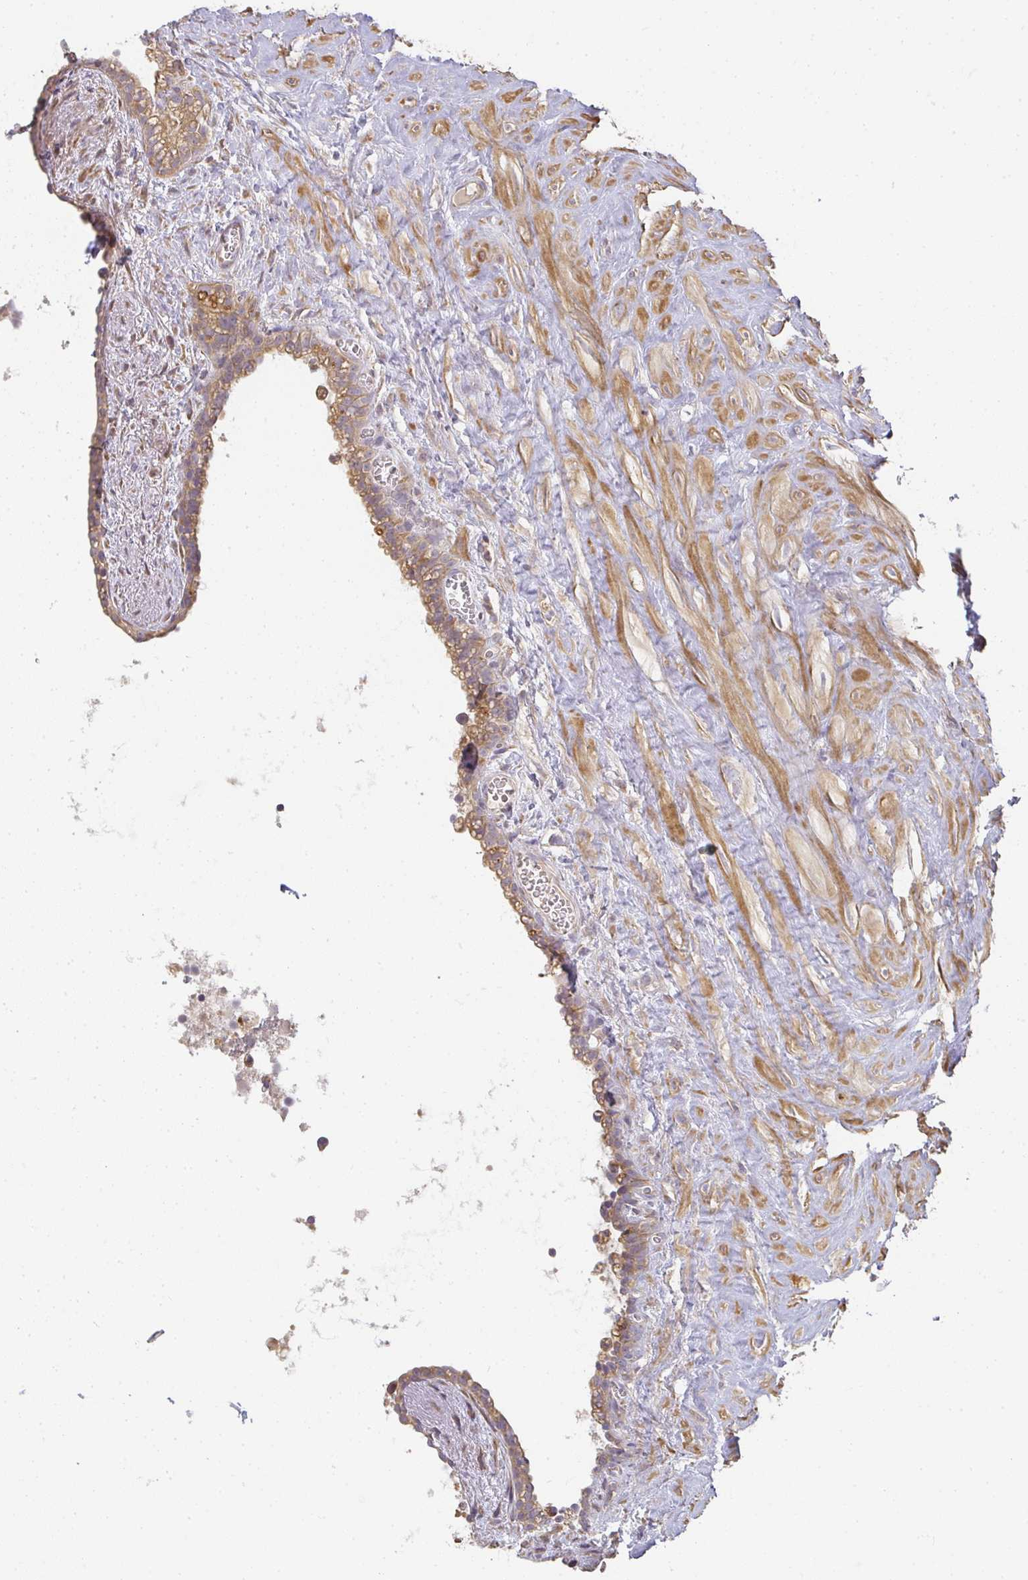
{"staining": {"intensity": "moderate", "quantity": ">75%", "location": "cytoplasmic/membranous"}, "tissue": "seminal vesicle", "cell_type": "Glandular cells", "image_type": "normal", "snomed": [{"axis": "morphology", "description": "Normal tissue, NOS"}, {"axis": "topography", "description": "Seminal veicle"}], "caption": "Glandular cells show medium levels of moderate cytoplasmic/membranous staining in approximately >75% of cells in normal seminal vesicle. The staining is performed using DAB brown chromogen to label protein expression. The nuclei are counter-stained blue using hematoxylin.", "gene": "SLC35B3", "patient": {"sex": "male", "age": 76}}